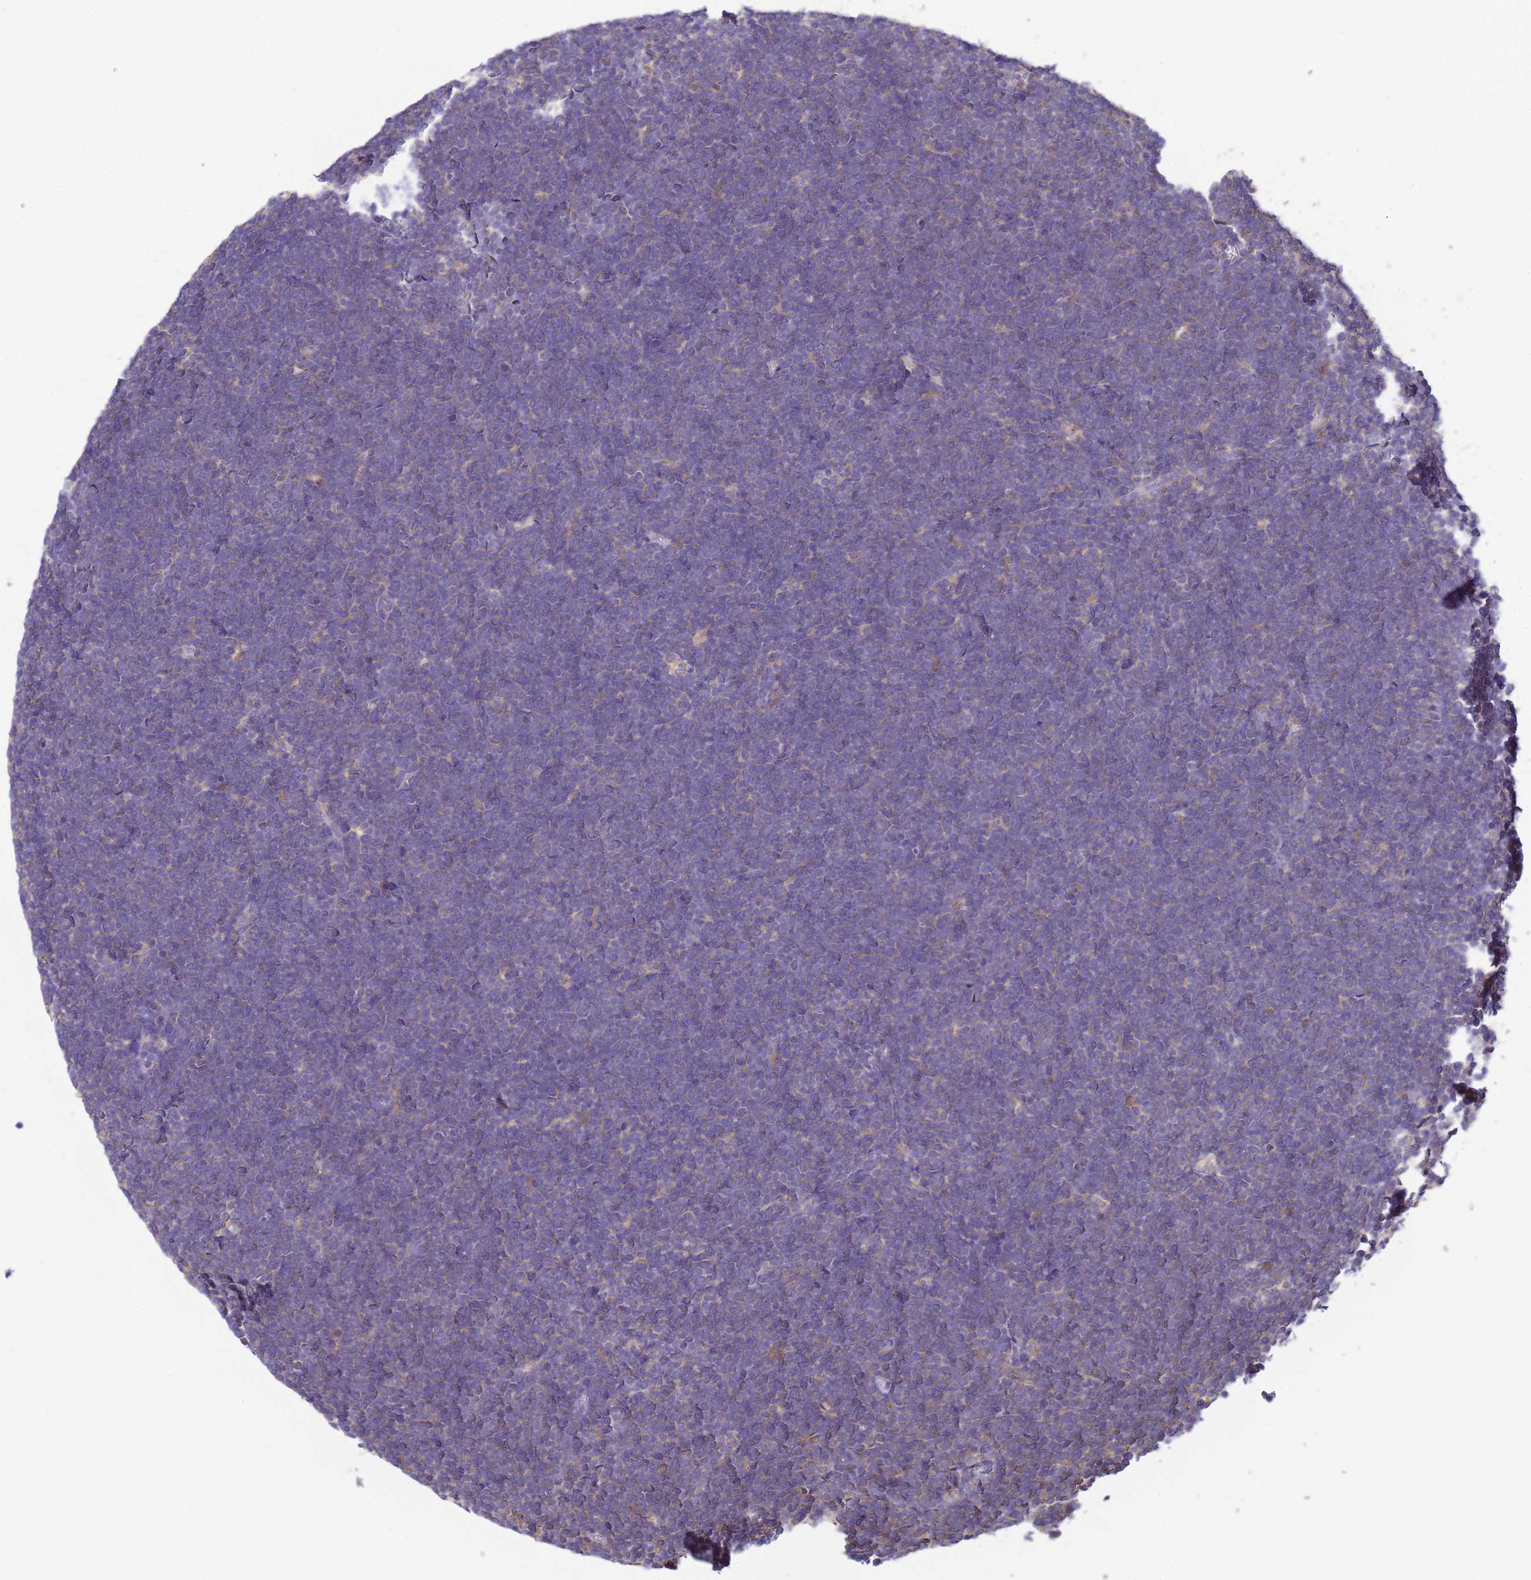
{"staining": {"intensity": "moderate", "quantity": "<25%", "location": "cytoplasmic/membranous"}, "tissue": "lymphoma", "cell_type": "Tumor cells", "image_type": "cancer", "snomed": [{"axis": "morphology", "description": "Malignant lymphoma, non-Hodgkin's type, High grade"}, {"axis": "topography", "description": "Lymph node"}], "caption": "IHC micrograph of human malignant lymphoma, non-Hodgkin's type (high-grade) stained for a protein (brown), which demonstrates low levels of moderate cytoplasmic/membranous staining in approximately <25% of tumor cells.", "gene": "NARS1", "patient": {"sex": "male", "age": 13}}